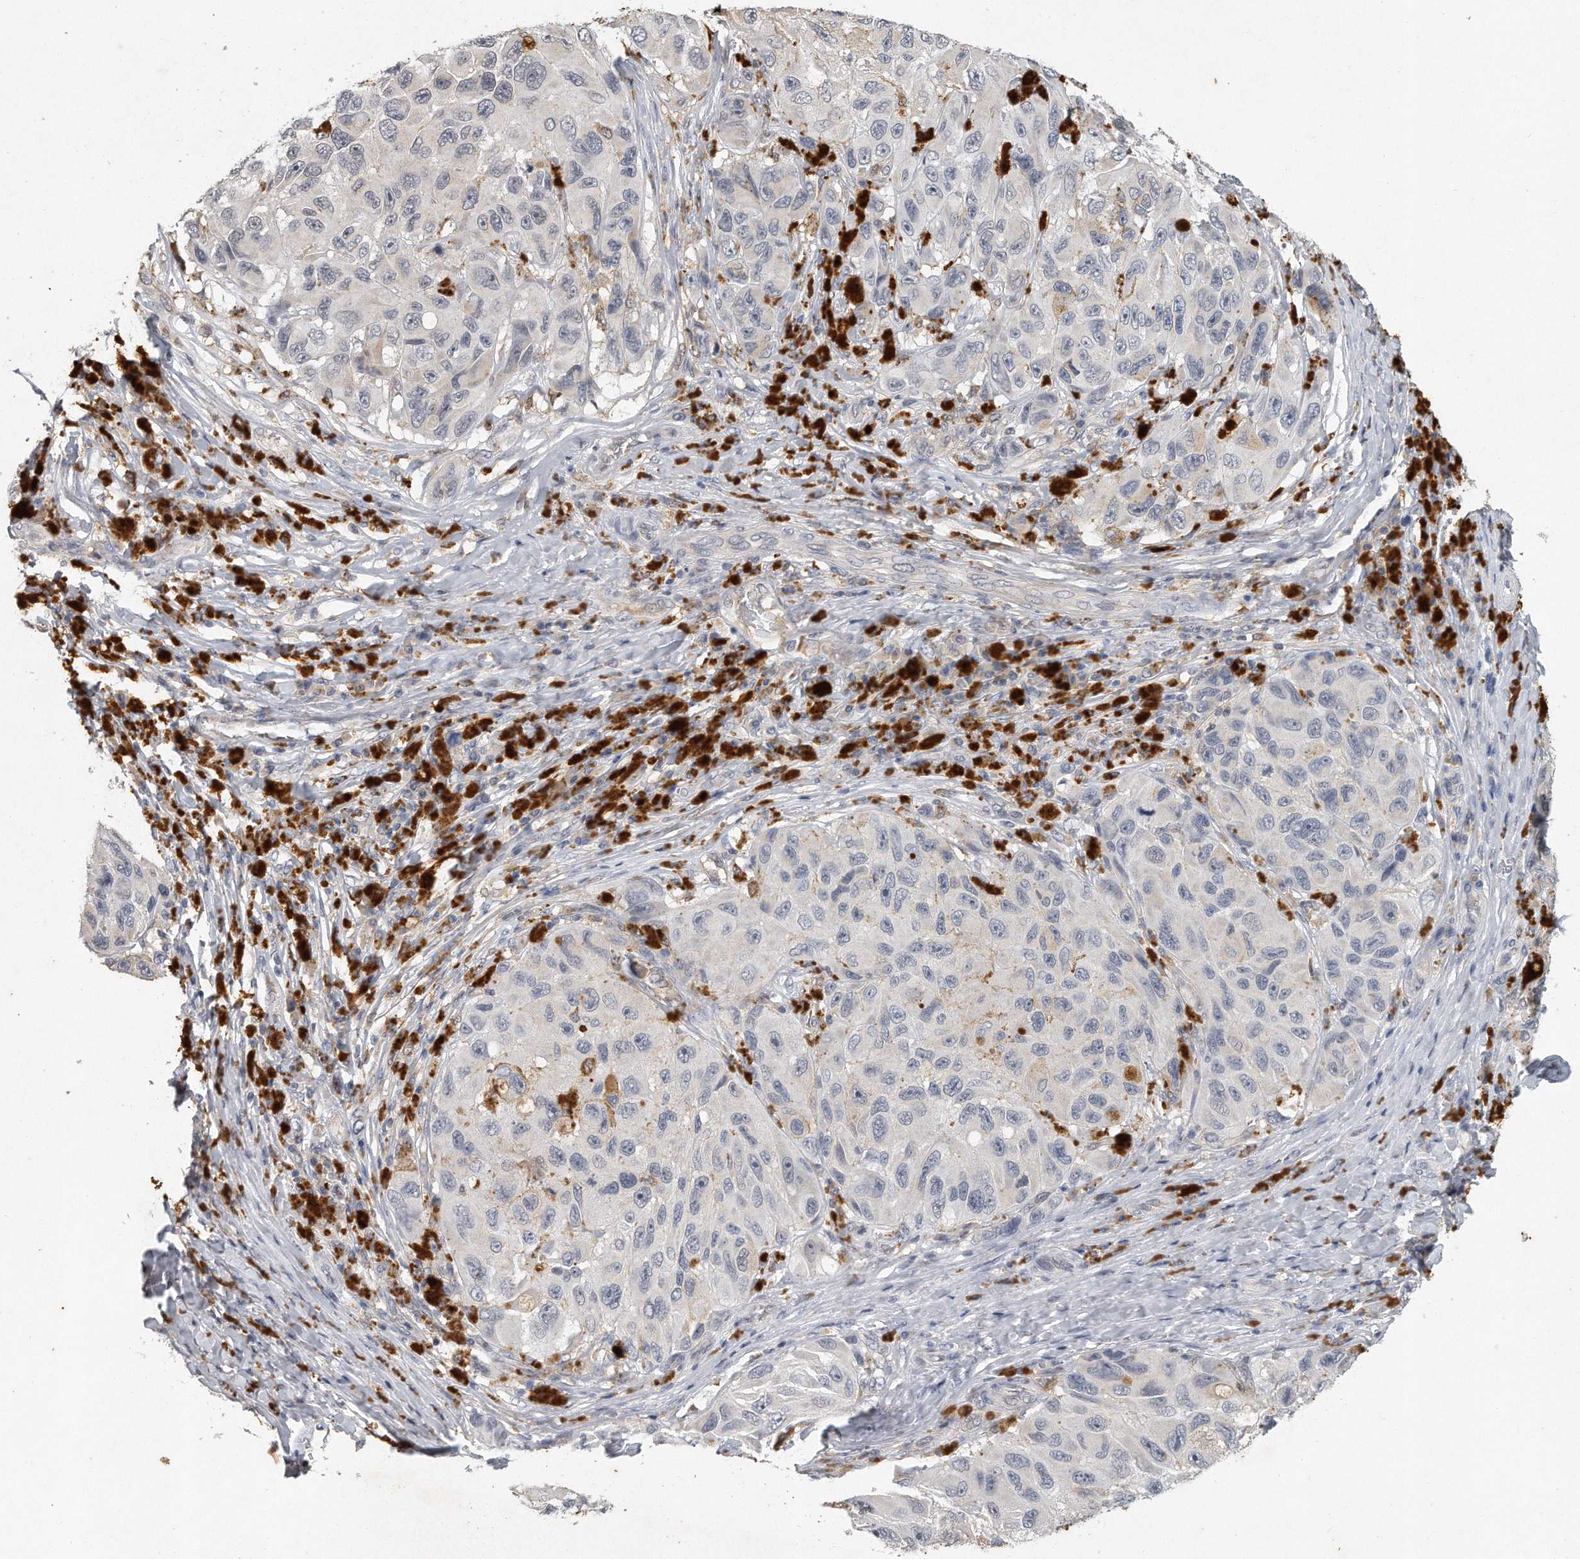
{"staining": {"intensity": "negative", "quantity": "none", "location": "none"}, "tissue": "melanoma", "cell_type": "Tumor cells", "image_type": "cancer", "snomed": [{"axis": "morphology", "description": "Malignant melanoma, NOS"}, {"axis": "topography", "description": "Skin"}], "caption": "A histopathology image of human melanoma is negative for staining in tumor cells.", "gene": "CAMK1", "patient": {"sex": "female", "age": 73}}